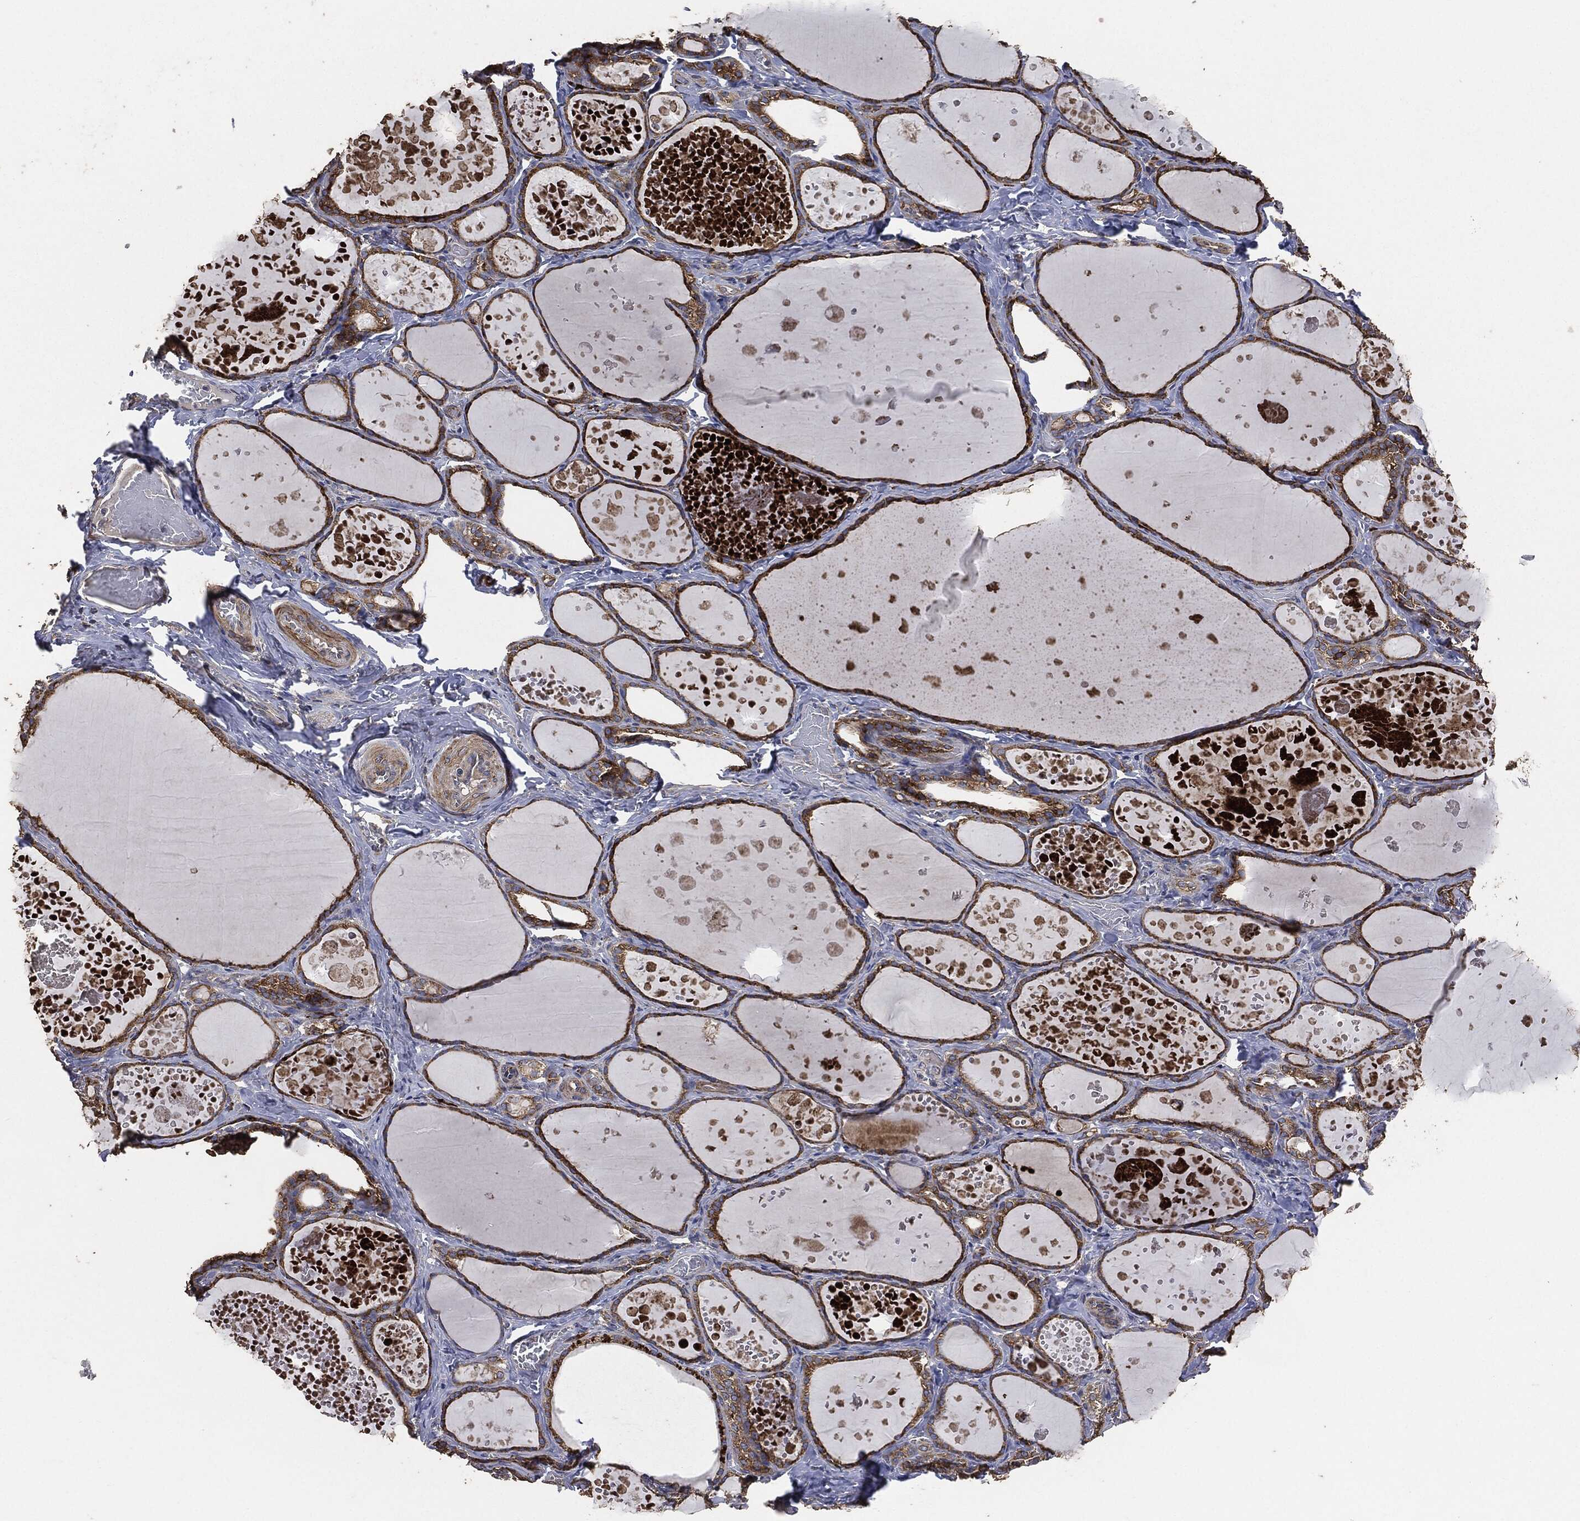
{"staining": {"intensity": "strong", "quantity": "25%-75%", "location": "cytoplasmic/membranous"}, "tissue": "thyroid gland", "cell_type": "Glandular cells", "image_type": "normal", "snomed": [{"axis": "morphology", "description": "Normal tissue, NOS"}, {"axis": "topography", "description": "Thyroid gland"}], "caption": "Immunohistochemistry (IHC) (DAB (3,3'-diaminobenzidine)) staining of unremarkable thyroid gland reveals strong cytoplasmic/membranous protein positivity in about 25%-75% of glandular cells. The staining was performed using DAB to visualize the protein expression in brown, while the nuclei were stained in blue with hematoxylin (Magnification: 20x).", "gene": "STK3", "patient": {"sex": "female", "age": 56}}